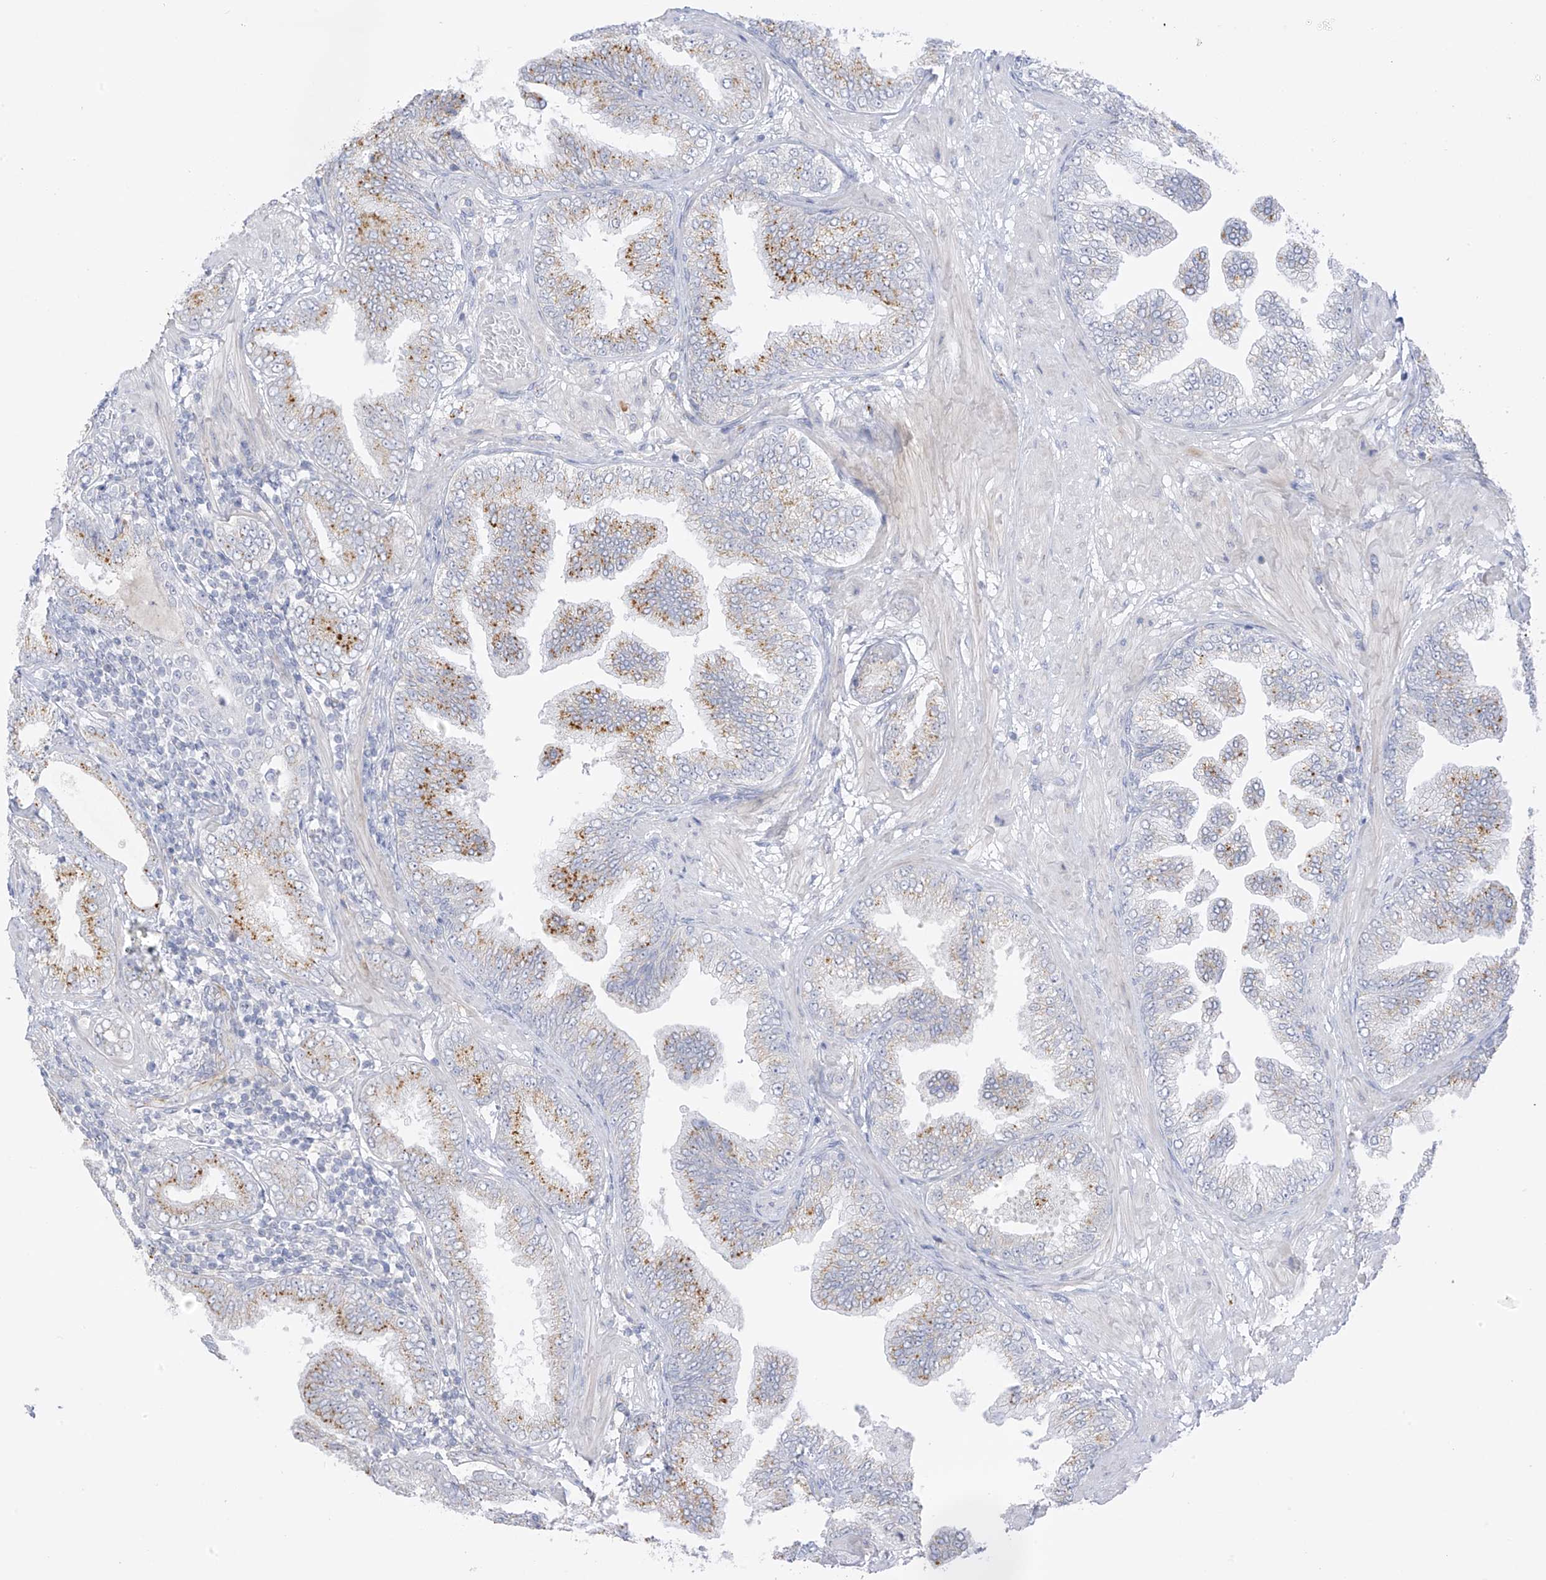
{"staining": {"intensity": "moderate", "quantity": "<25%", "location": "cytoplasmic/membranous"}, "tissue": "prostate cancer", "cell_type": "Tumor cells", "image_type": "cancer", "snomed": [{"axis": "morphology", "description": "Adenocarcinoma, Low grade"}, {"axis": "topography", "description": "Prostate"}], "caption": "Protein expression analysis of prostate cancer displays moderate cytoplasmic/membranous expression in approximately <25% of tumor cells.", "gene": "HS6ST2", "patient": {"sex": "male", "age": 63}}